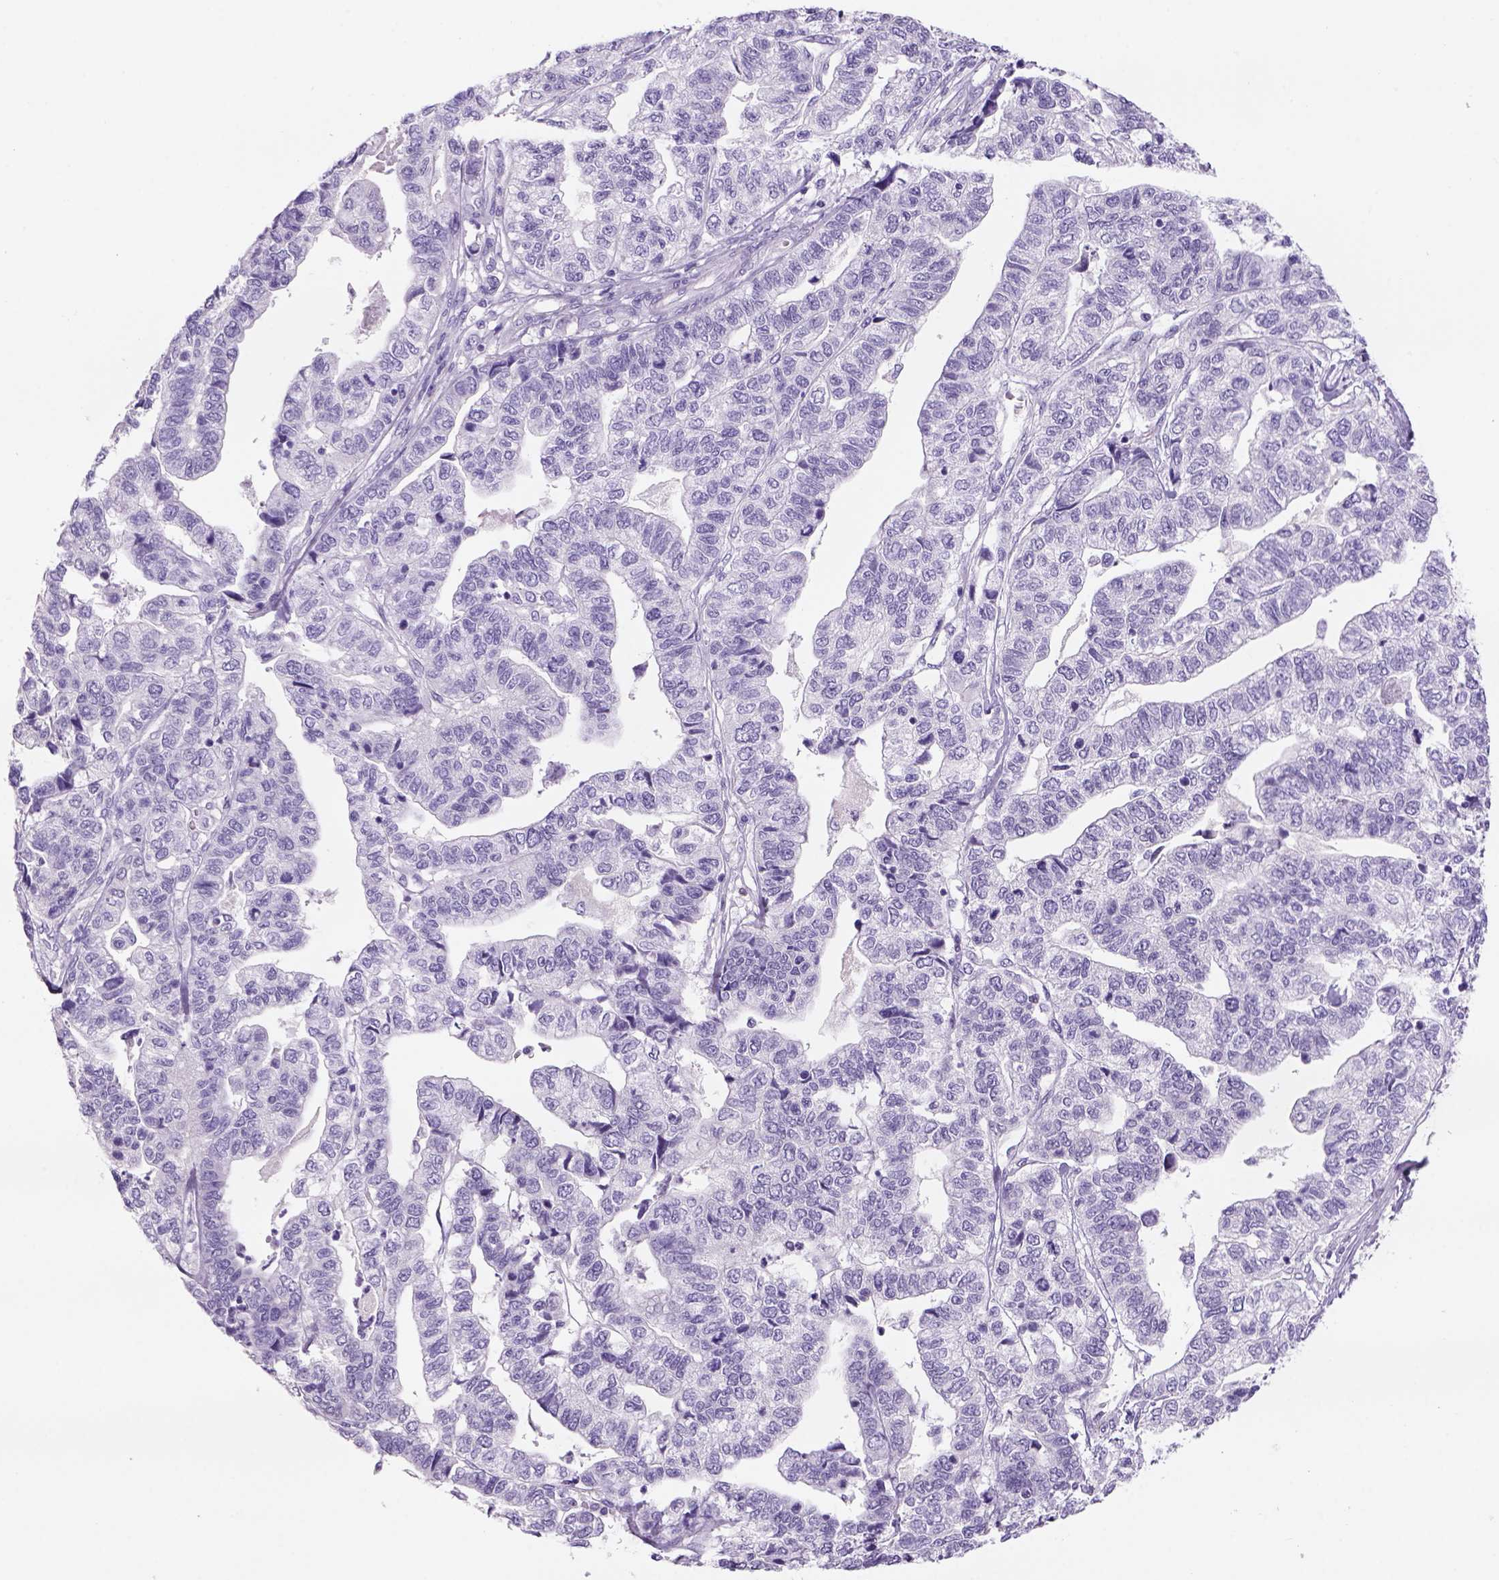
{"staining": {"intensity": "negative", "quantity": "none", "location": "none"}, "tissue": "stomach cancer", "cell_type": "Tumor cells", "image_type": "cancer", "snomed": [{"axis": "morphology", "description": "Adenocarcinoma, NOS"}, {"axis": "topography", "description": "Stomach, upper"}], "caption": "This is an immunohistochemistry photomicrograph of adenocarcinoma (stomach). There is no expression in tumor cells.", "gene": "TENM4", "patient": {"sex": "female", "age": 67}}